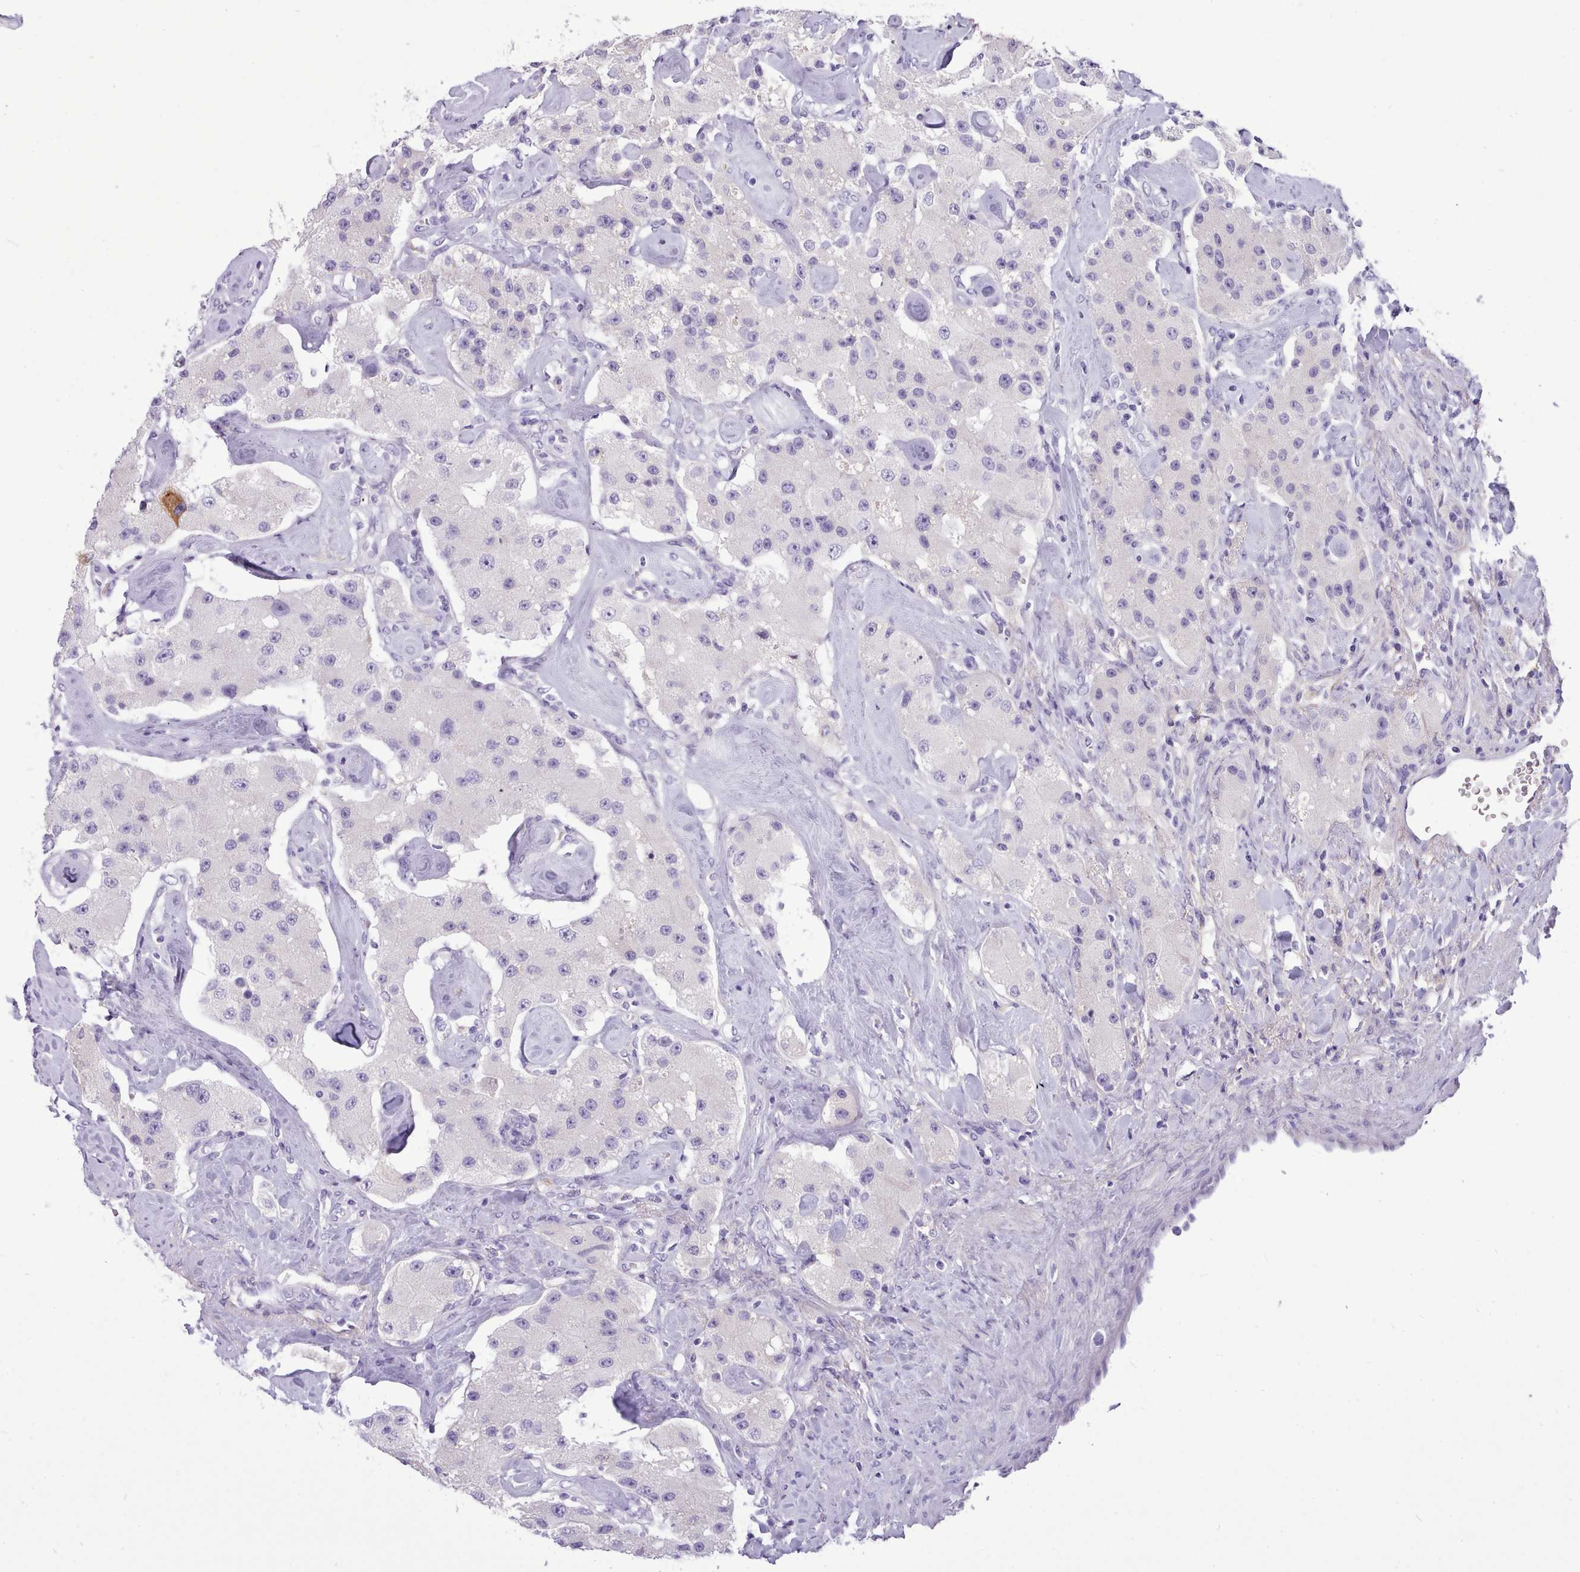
{"staining": {"intensity": "negative", "quantity": "none", "location": "none"}, "tissue": "carcinoid", "cell_type": "Tumor cells", "image_type": "cancer", "snomed": [{"axis": "morphology", "description": "Carcinoid, malignant, NOS"}, {"axis": "topography", "description": "Pancreas"}], "caption": "Tumor cells are negative for protein expression in human carcinoid.", "gene": "CYP2A13", "patient": {"sex": "male", "age": 41}}